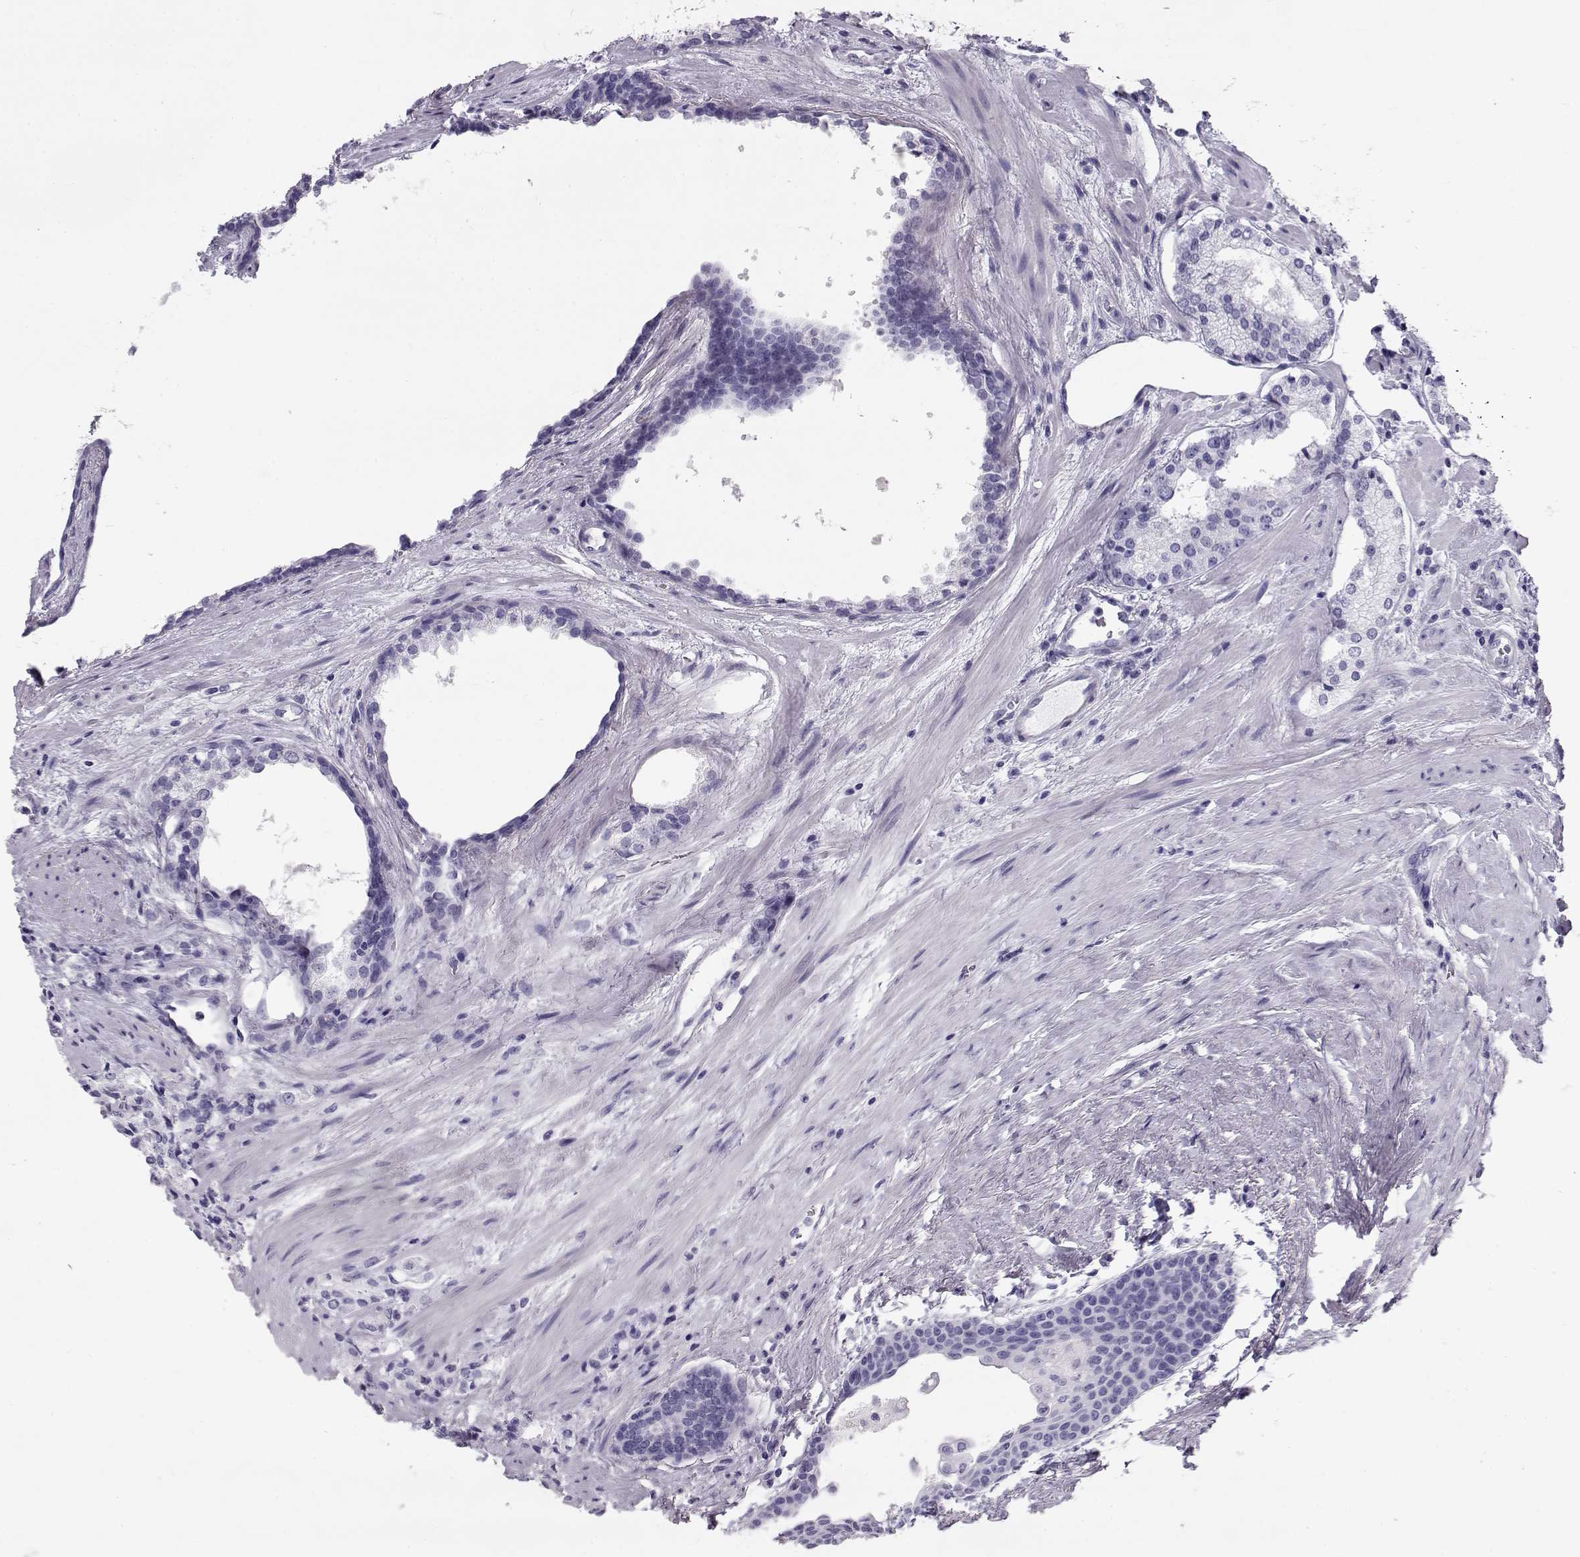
{"staining": {"intensity": "negative", "quantity": "none", "location": "none"}, "tissue": "prostate cancer", "cell_type": "Tumor cells", "image_type": "cancer", "snomed": [{"axis": "morphology", "description": "Adenocarcinoma, Low grade"}, {"axis": "topography", "description": "Prostate"}], "caption": "Immunohistochemistry (IHC) image of prostate cancer (adenocarcinoma (low-grade)) stained for a protein (brown), which displays no expression in tumor cells.", "gene": "RD3", "patient": {"sex": "male", "age": 56}}